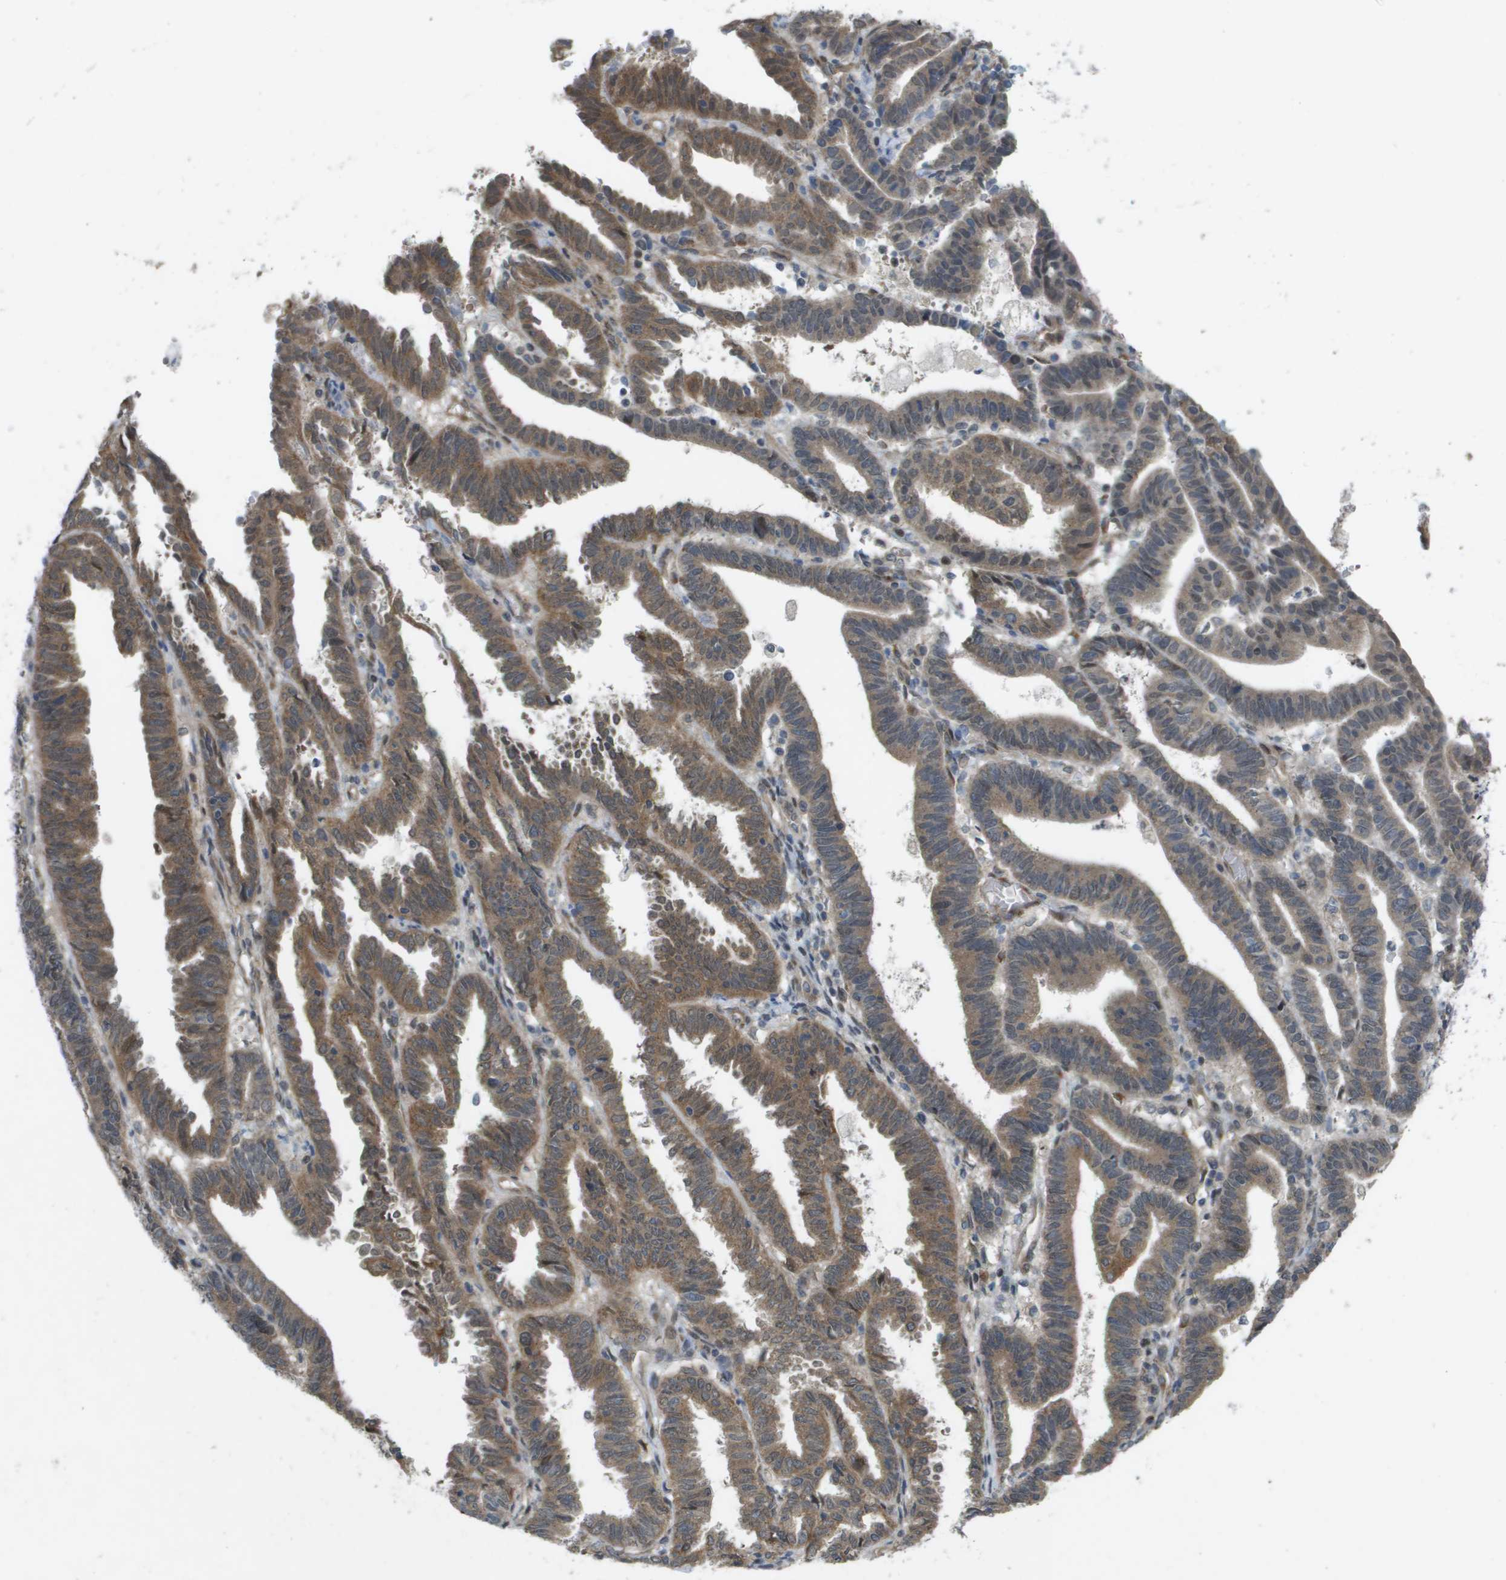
{"staining": {"intensity": "moderate", "quantity": ">75%", "location": "cytoplasmic/membranous"}, "tissue": "endometrial cancer", "cell_type": "Tumor cells", "image_type": "cancer", "snomed": [{"axis": "morphology", "description": "Adenocarcinoma, NOS"}, {"axis": "topography", "description": "Uterus"}], "caption": "Protein analysis of endometrial cancer tissue demonstrates moderate cytoplasmic/membranous staining in approximately >75% of tumor cells. The protein is shown in brown color, while the nuclei are stained blue.", "gene": "IFNLR1", "patient": {"sex": "female", "age": 83}}